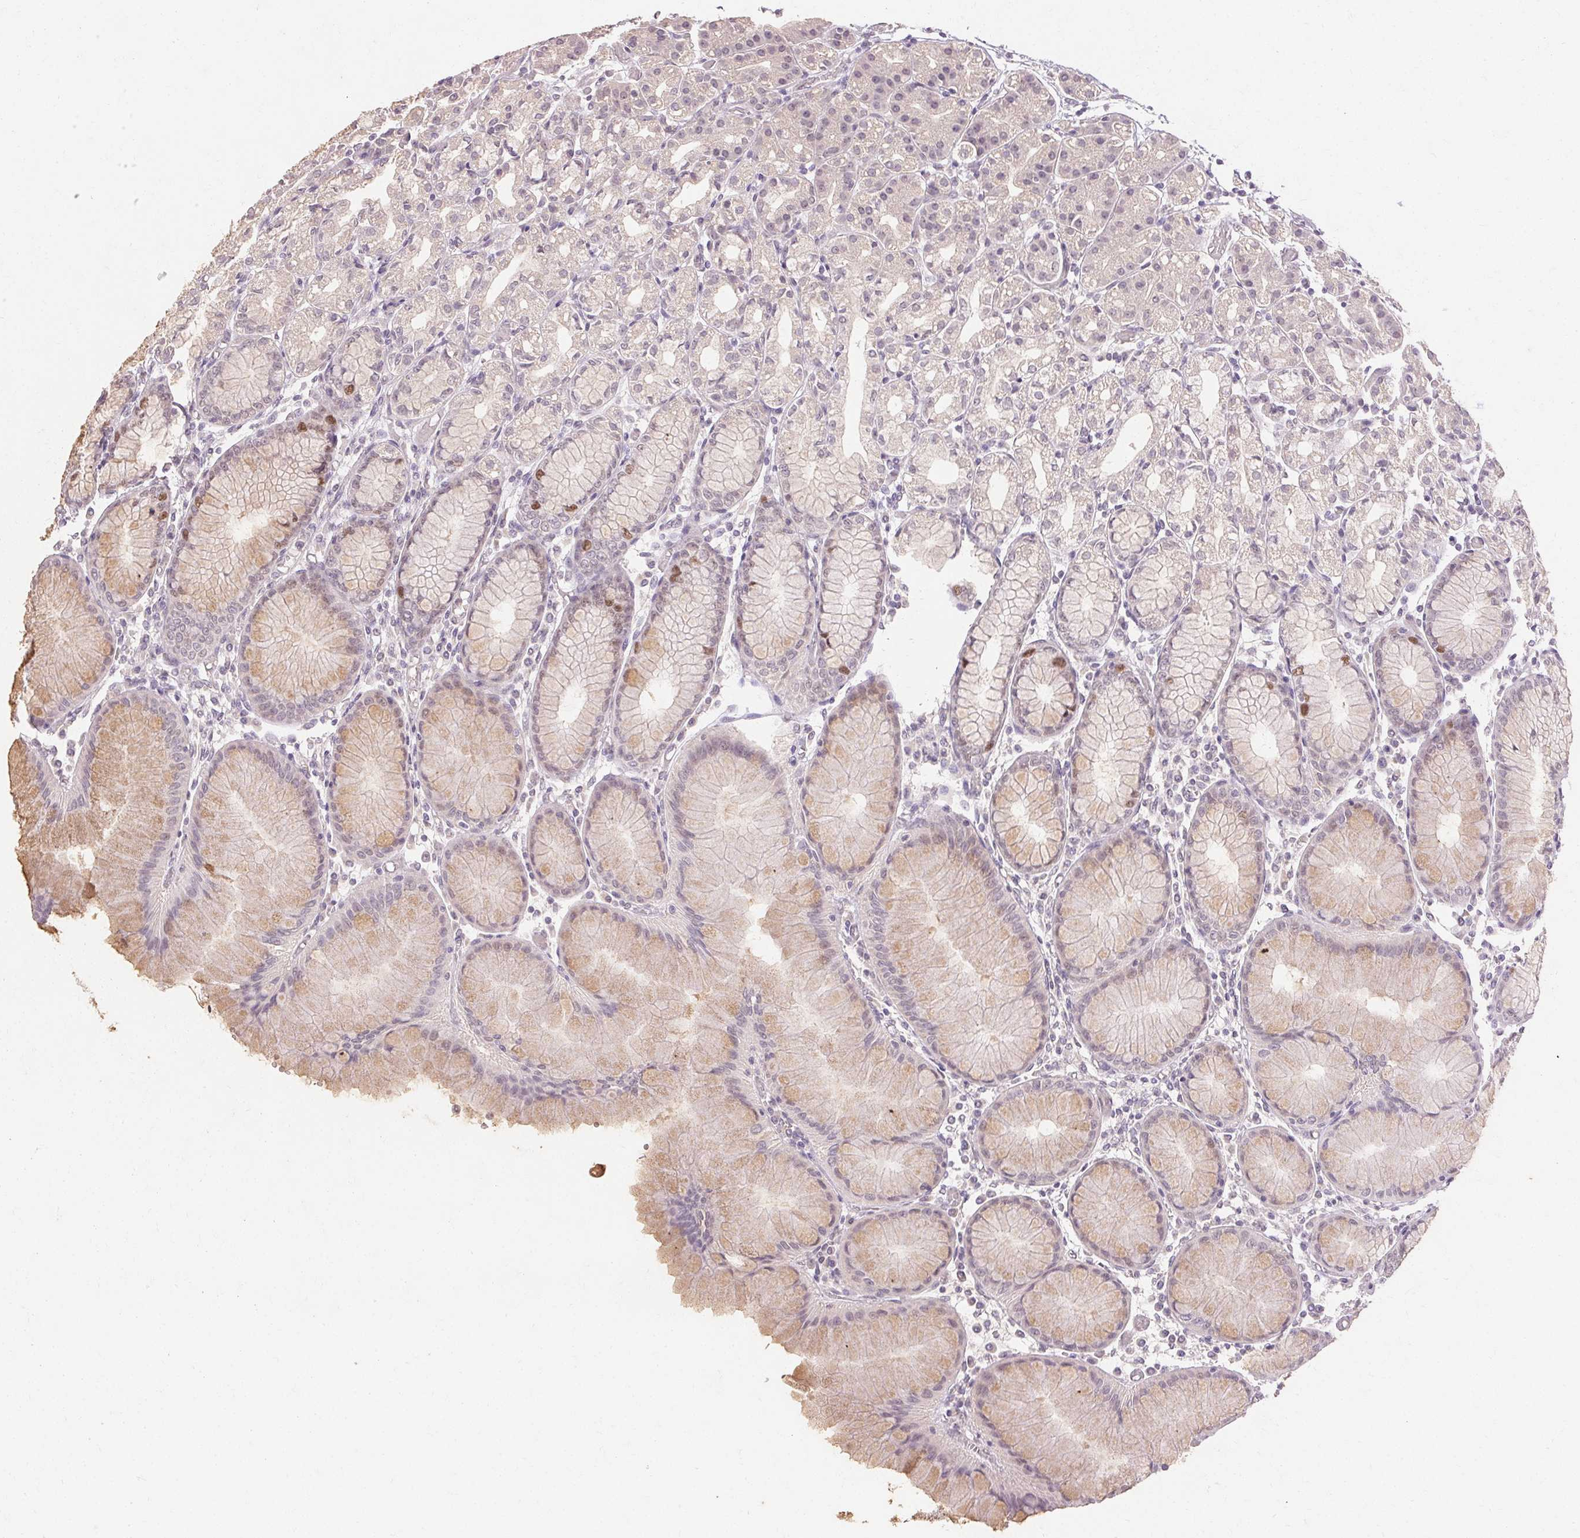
{"staining": {"intensity": "weak", "quantity": "25%-75%", "location": "cytoplasmic/membranous"}, "tissue": "stomach", "cell_type": "Glandular cells", "image_type": "normal", "snomed": [{"axis": "morphology", "description": "Normal tissue, NOS"}, {"axis": "topography", "description": "Stomach"}], "caption": "Glandular cells exhibit low levels of weak cytoplasmic/membranous positivity in approximately 25%-75% of cells in unremarkable stomach. The protein is stained brown, and the nuclei are stained in blue (DAB (3,3'-diaminobenzidine) IHC with brightfield microscopy, high magnification).", "gene": "SKP2", "patient": {"sex": "female", "age": 57}}